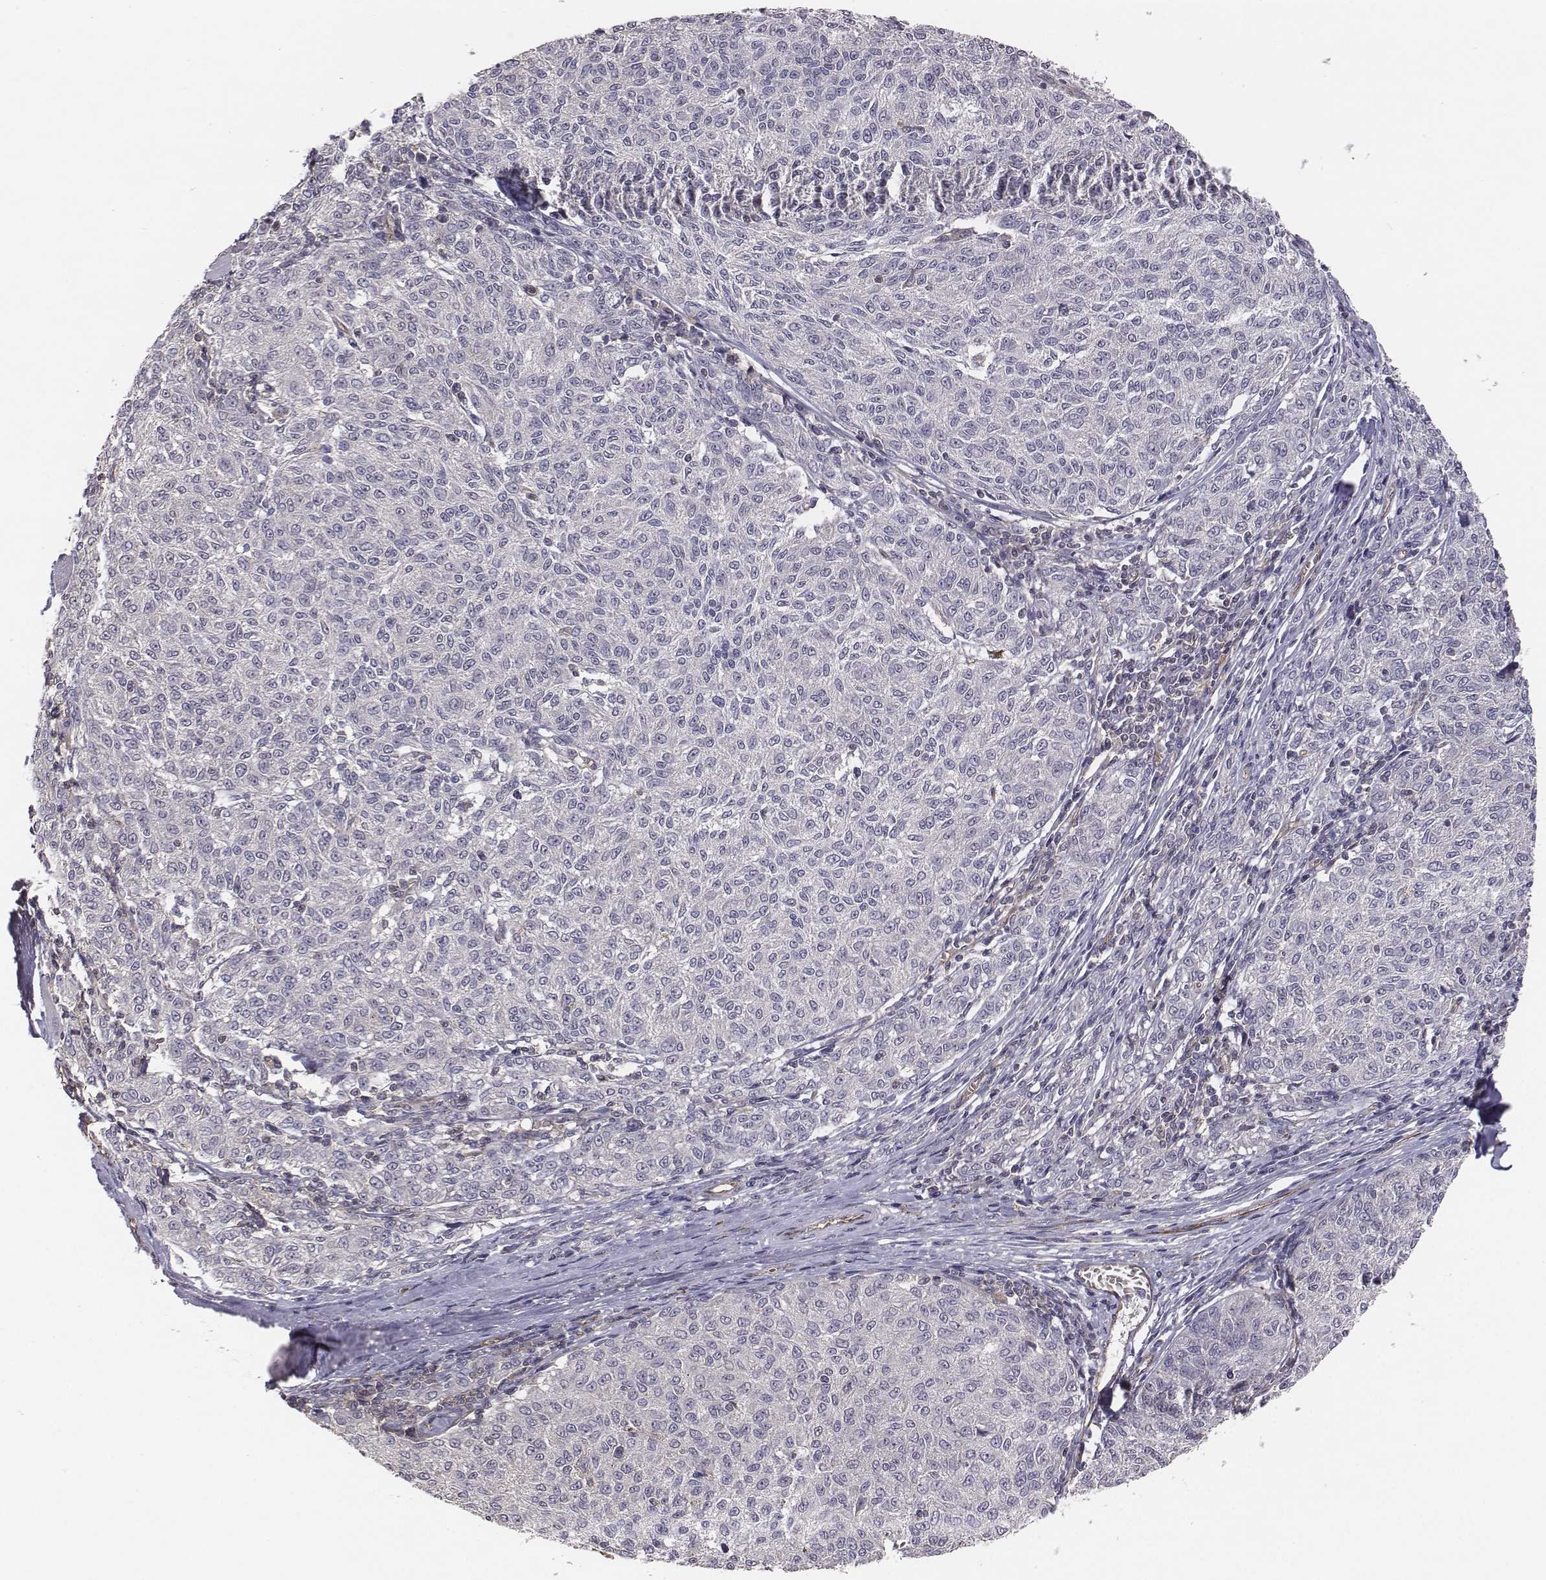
{"staining": {"intensity": "negative", "quantity": "none", "location": "none"}, "tissue": "melanoma", "cell_type": "Tumor cells", "image_type": "cancer", "snomed": [{"axis": "morphology", "description": "Malignant melanoma, NOS"}, {"axis": "topography", "description": "Skin"}], "caption": "High magnification brightfield microscopy of melanoma stained with DAB (3,3'-diaminobenzidine) (brown) and counterstained with hematoxylin (blue): tumor cells show no significant staining.", "gene": "PTPRG", "patient": {"sex": "female", "age": 72}}